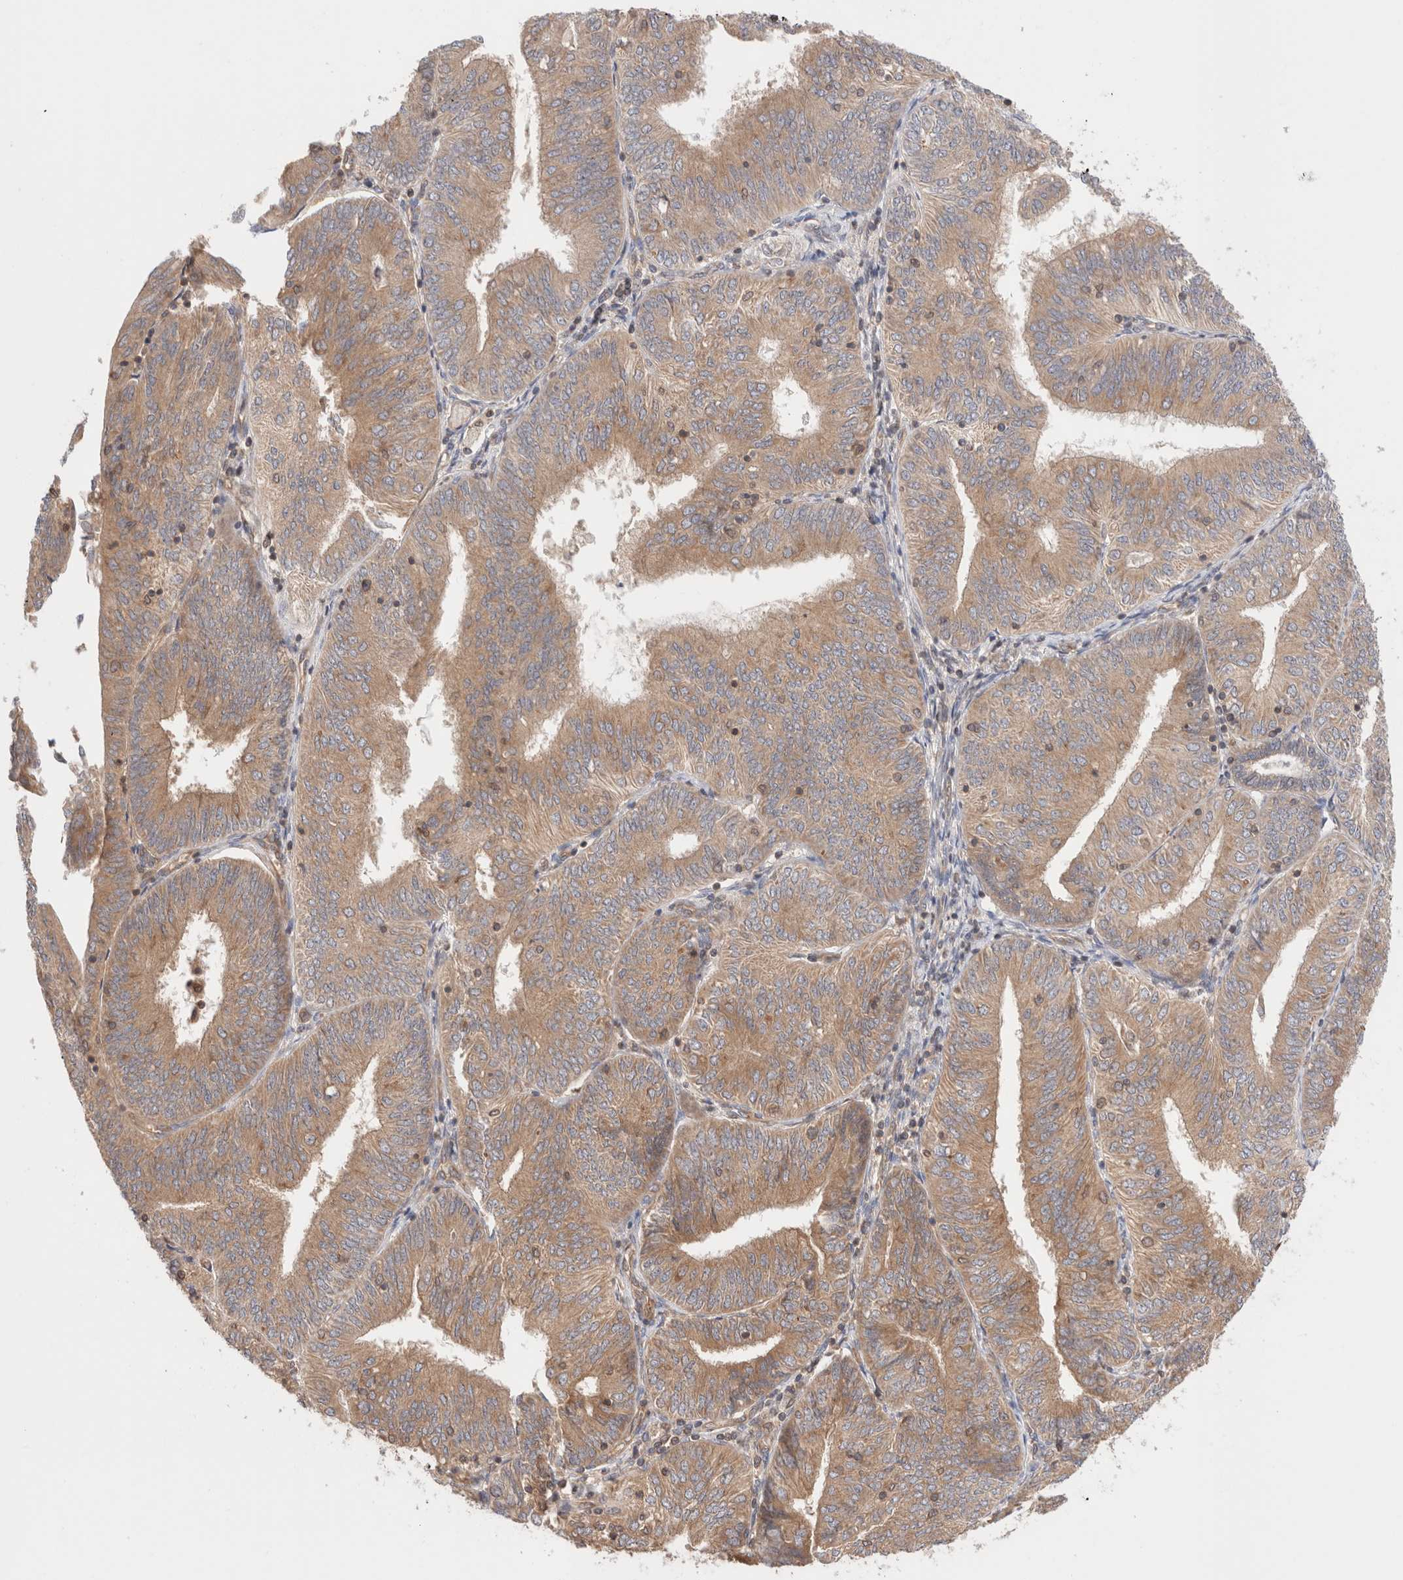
{"staining": {"intensity": "moderate", "quantity": ">75%", "location": "cytoplasmic/membranous"}, "tissue": "endometrial cancer", "cell_type": "Tumor cells", "image_type": "cancer", "snomed": [{"axis": "morphology", "description": "Adenocarcinoma, NOS"}, {"axis": "topography", "description": "Endometrium"}], "caption": "A brown stain shows moderate cytoplasmic/membranous staining of a protein in endometrial cancer (adenocarcinoma) tumor cells.", "gene": "SIKE1", "patient": {"sex": "female", "age": 58}}